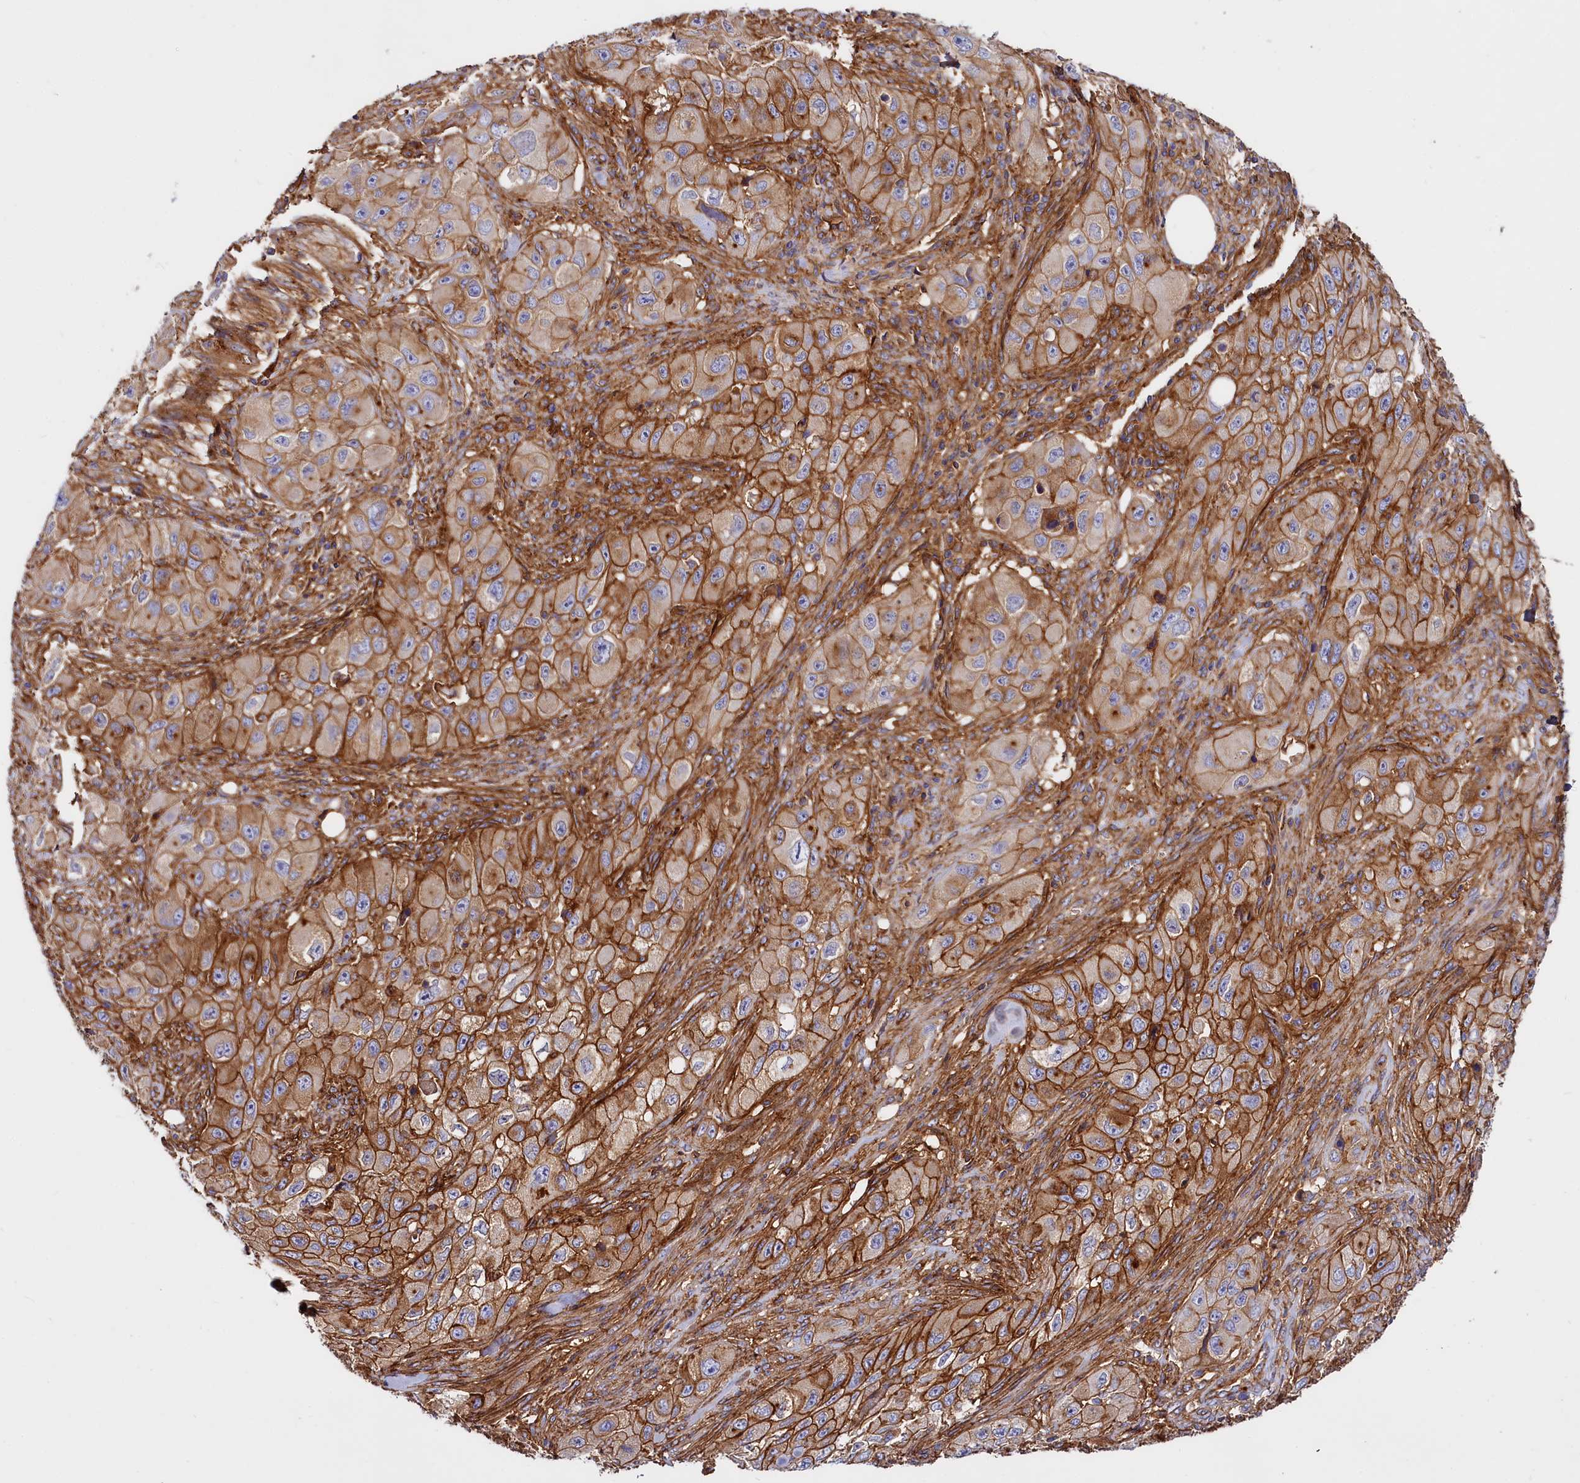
{"staining": {"intensity": "moderate", "quantity": ">75%", "location": "cytoplasmic/membranous"}, "tissue": "skin cancer", "cell_type": "Tumor cells", "image_type": "cancer", "snomed": [{"axis": "morphology", "description": "Squamous cell carcinoma, NOS"}, {"axis": "topography", "description": "Skin"}, {"axis": "topography", "description": "Subcutis"}], "caption": "This histopathology image shows immunohistochemistry (IHC) staining of skin squamous cell carcinoma, with medium moderate cytoplasmic/membranous expression in approximately >75% of tumor cells.", "gene": "ANO6", "patient": {"sex": "male", "age": 73}}